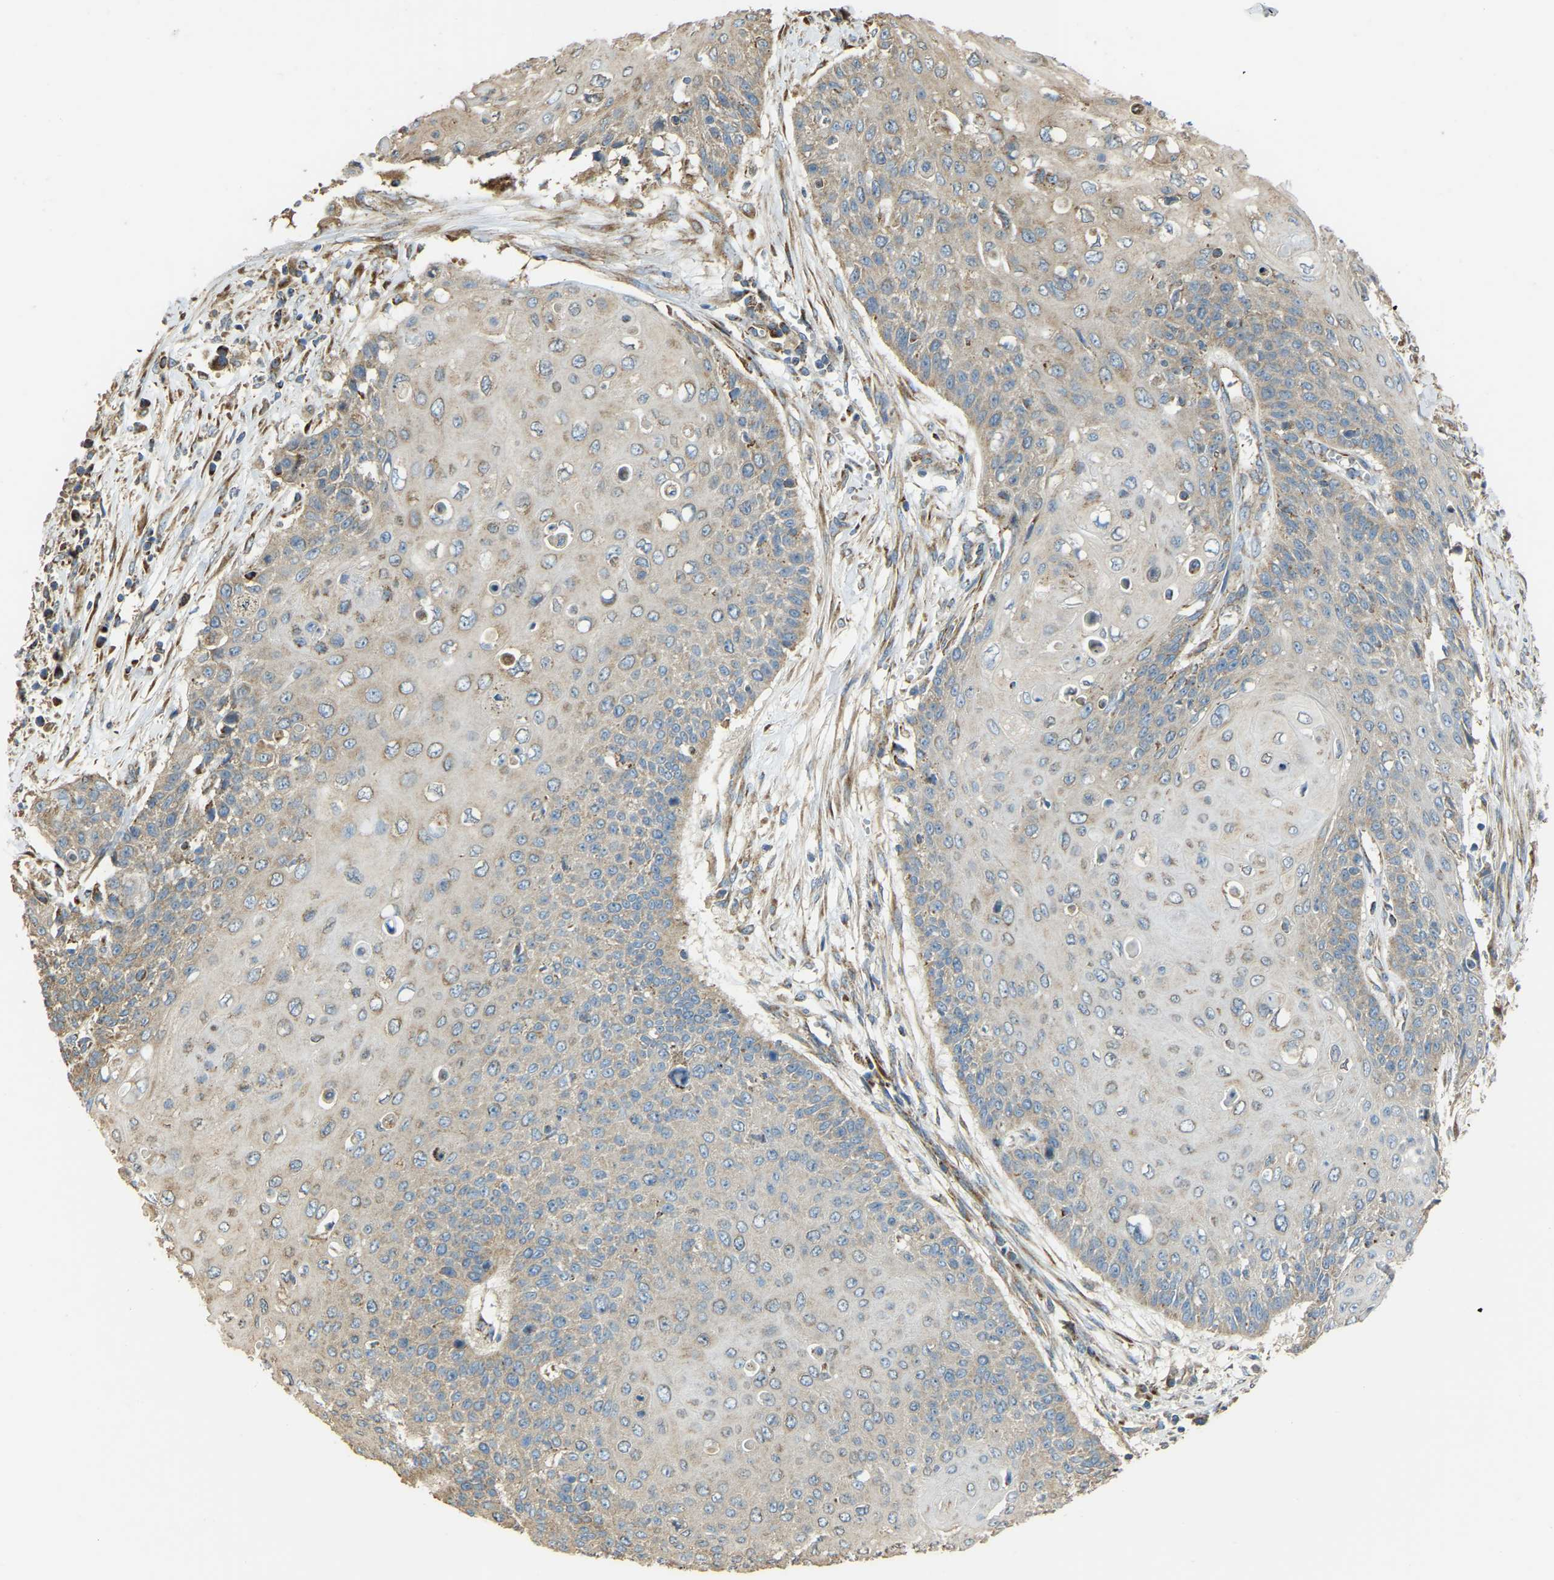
{"staining": {"intensity": "moderate", "quantity": "<25%", "location": "cytoplasmic/membranous"}, "tissue": "cervical cancer", "cell_type": "Tumor cells", "image_type": "cancer", "snomed": [{"axis": "morphology", "description": "Squamous cell carcinoma, NOS"}, {"axis": "topography", "description": "Cervix"}], "caption": "Immunohistochemical staining of cervical squamous cell carcinoma reveals low levels of moderate cytoplasmic/membranous protein positivity in approximately <25% of tumor cells.", "gene": "PSMD7", "patient": {"sex": "female", "age": 39}}